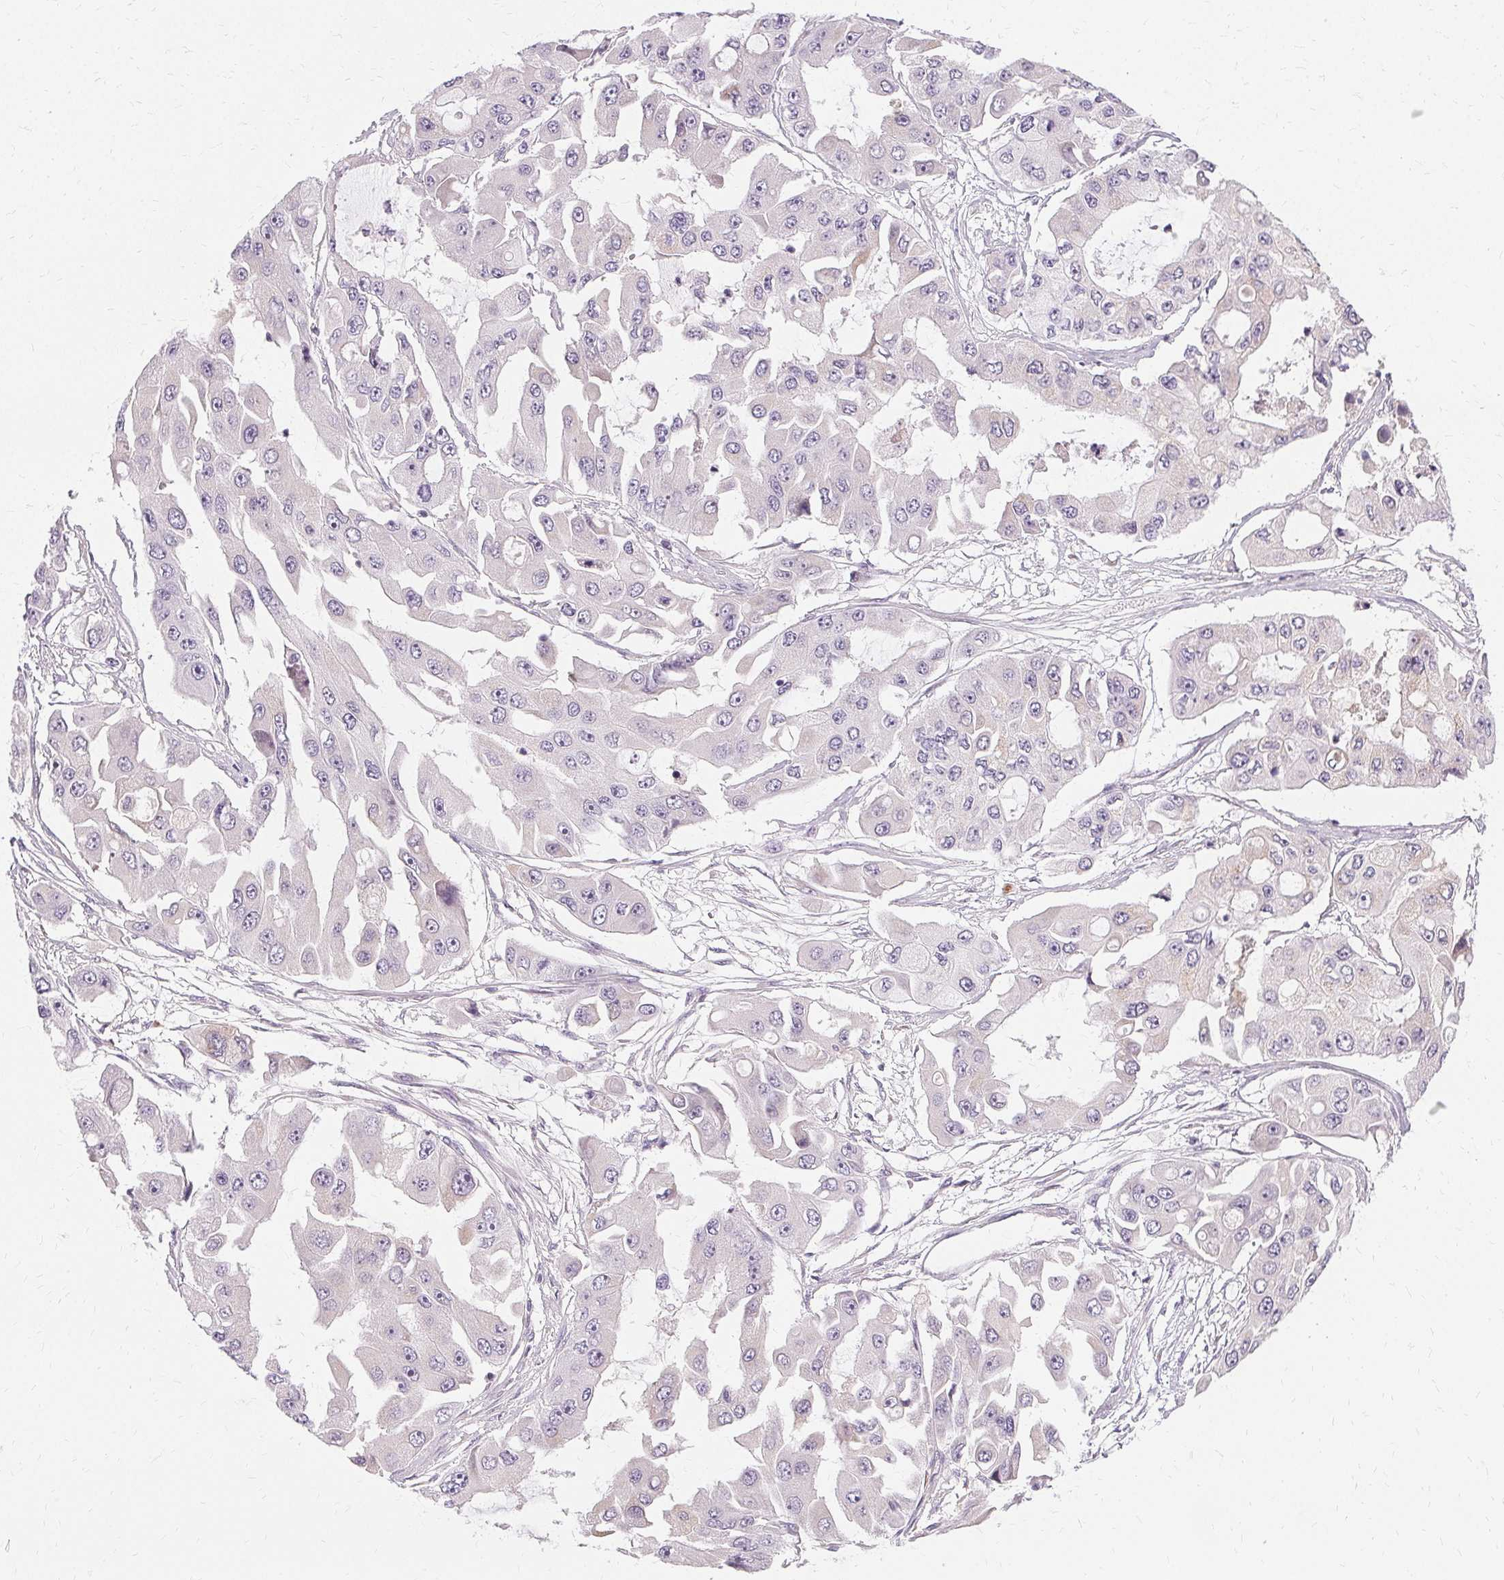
{"staining": {"intensity": "negative", "quantity": "none", "location": "none"}, "tissue": "ovarian cancer", "cell_type": "Tumor cells", "image_type": "cancer", "snomed": [{"axis": "morphology", "description": "Cystadenocarcinoma, serous, NOS"}, {"axis": "topography", "description": "Ovary"}], "caption": "An immunohistochemistry (IHC) histopathology image of ovarian serous cystadenocarcinoma is shown. There is no staining in tumor cells of ovarian serous cystadenocarcinoma.", "gene": "FCRL3", "patient": {"sex": "female", "age": 56}}